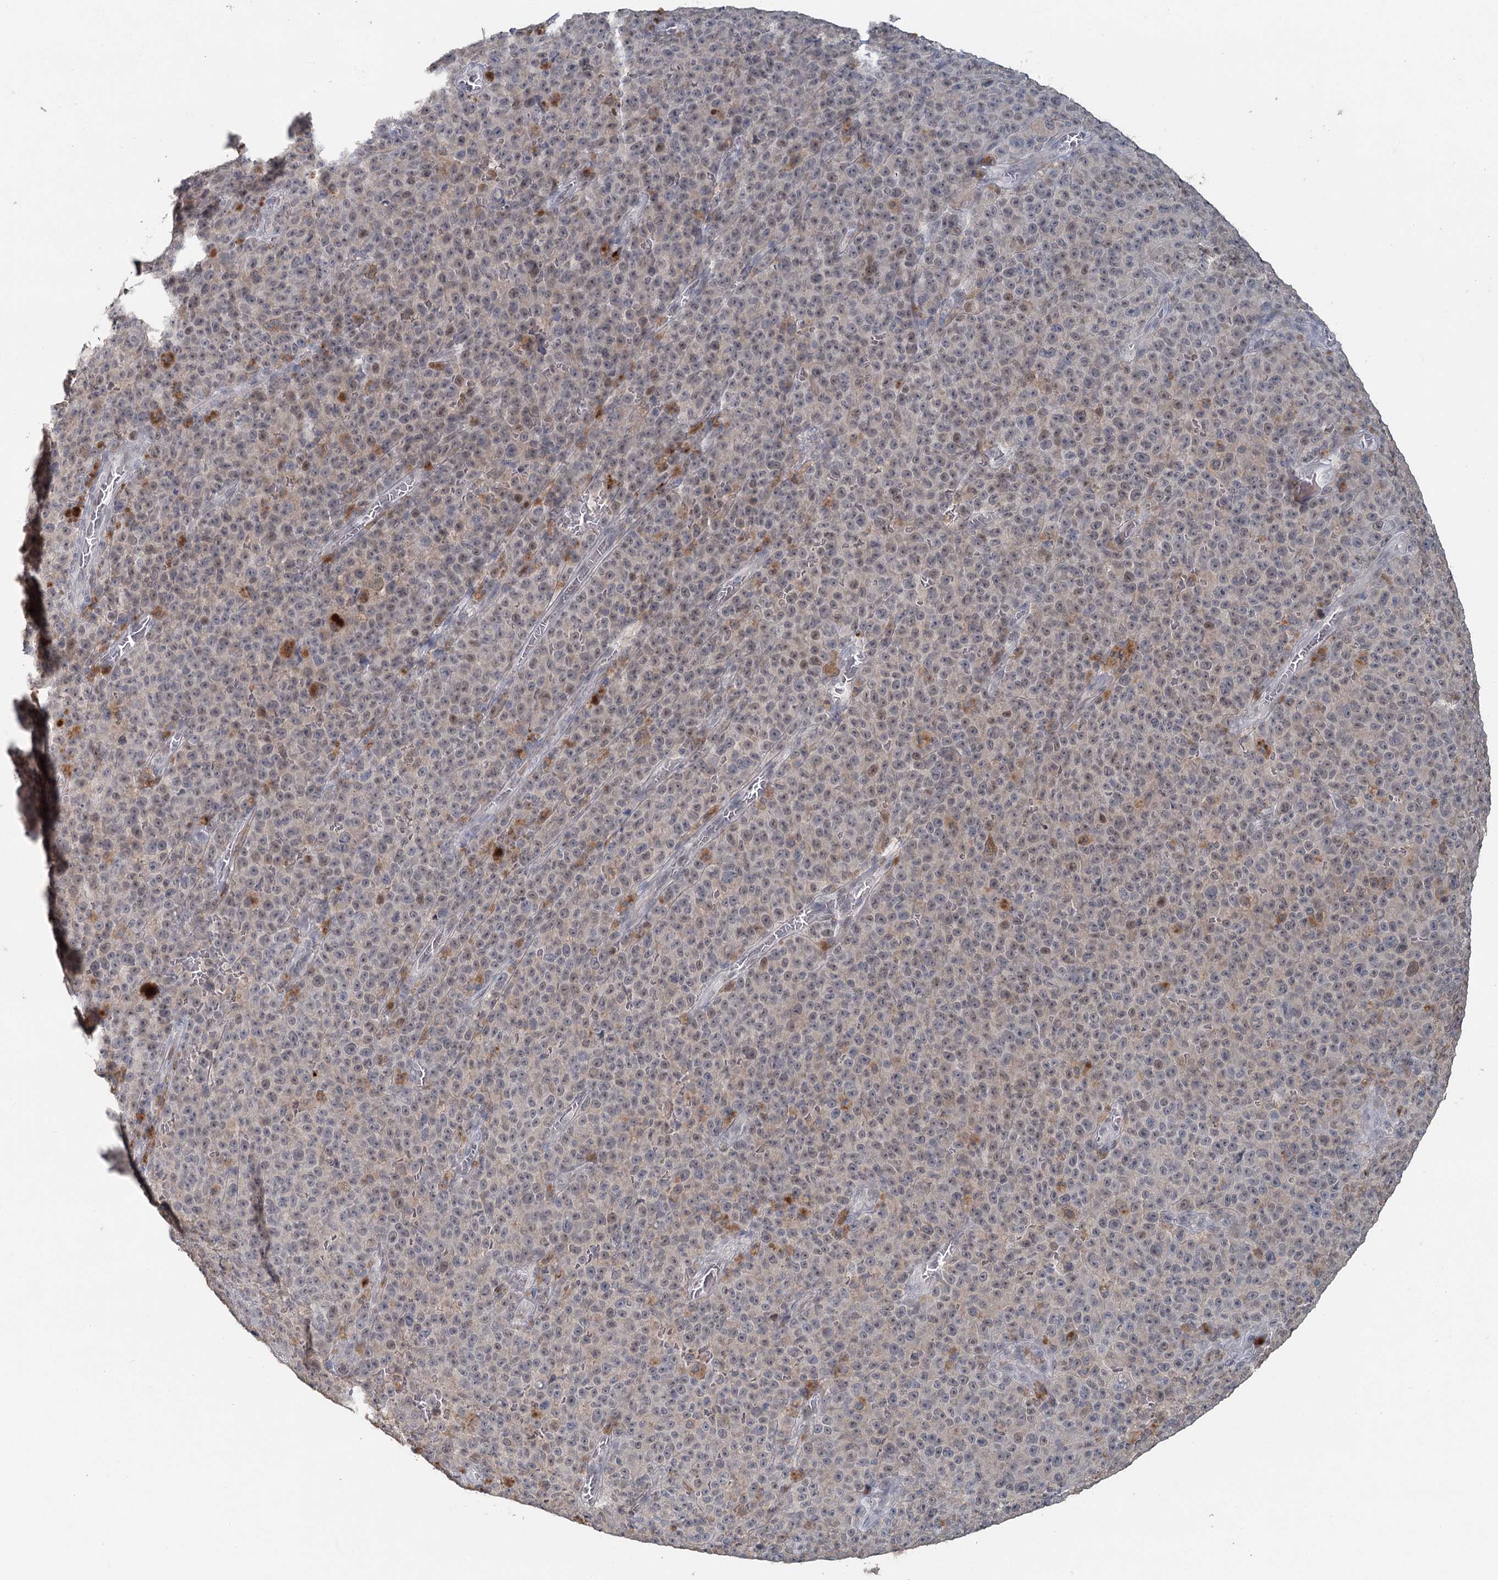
{"staining": {"intensity": "weak", "quantity": "<25%", "location": "nuclear"}, "tissue": "melanoma", "cell_type": "Tumor cells", "image_type": "cancer", "snomed": [{"axis": "morphology", "description": "Malignant melanoma, NOS"}, {"axis": "topography", "description": "Skin"}], "caption": "Tumor cells show no significant positivity in melanoma.", "gene": "ADK", "patient": {"sex": "female", "age": 82}}